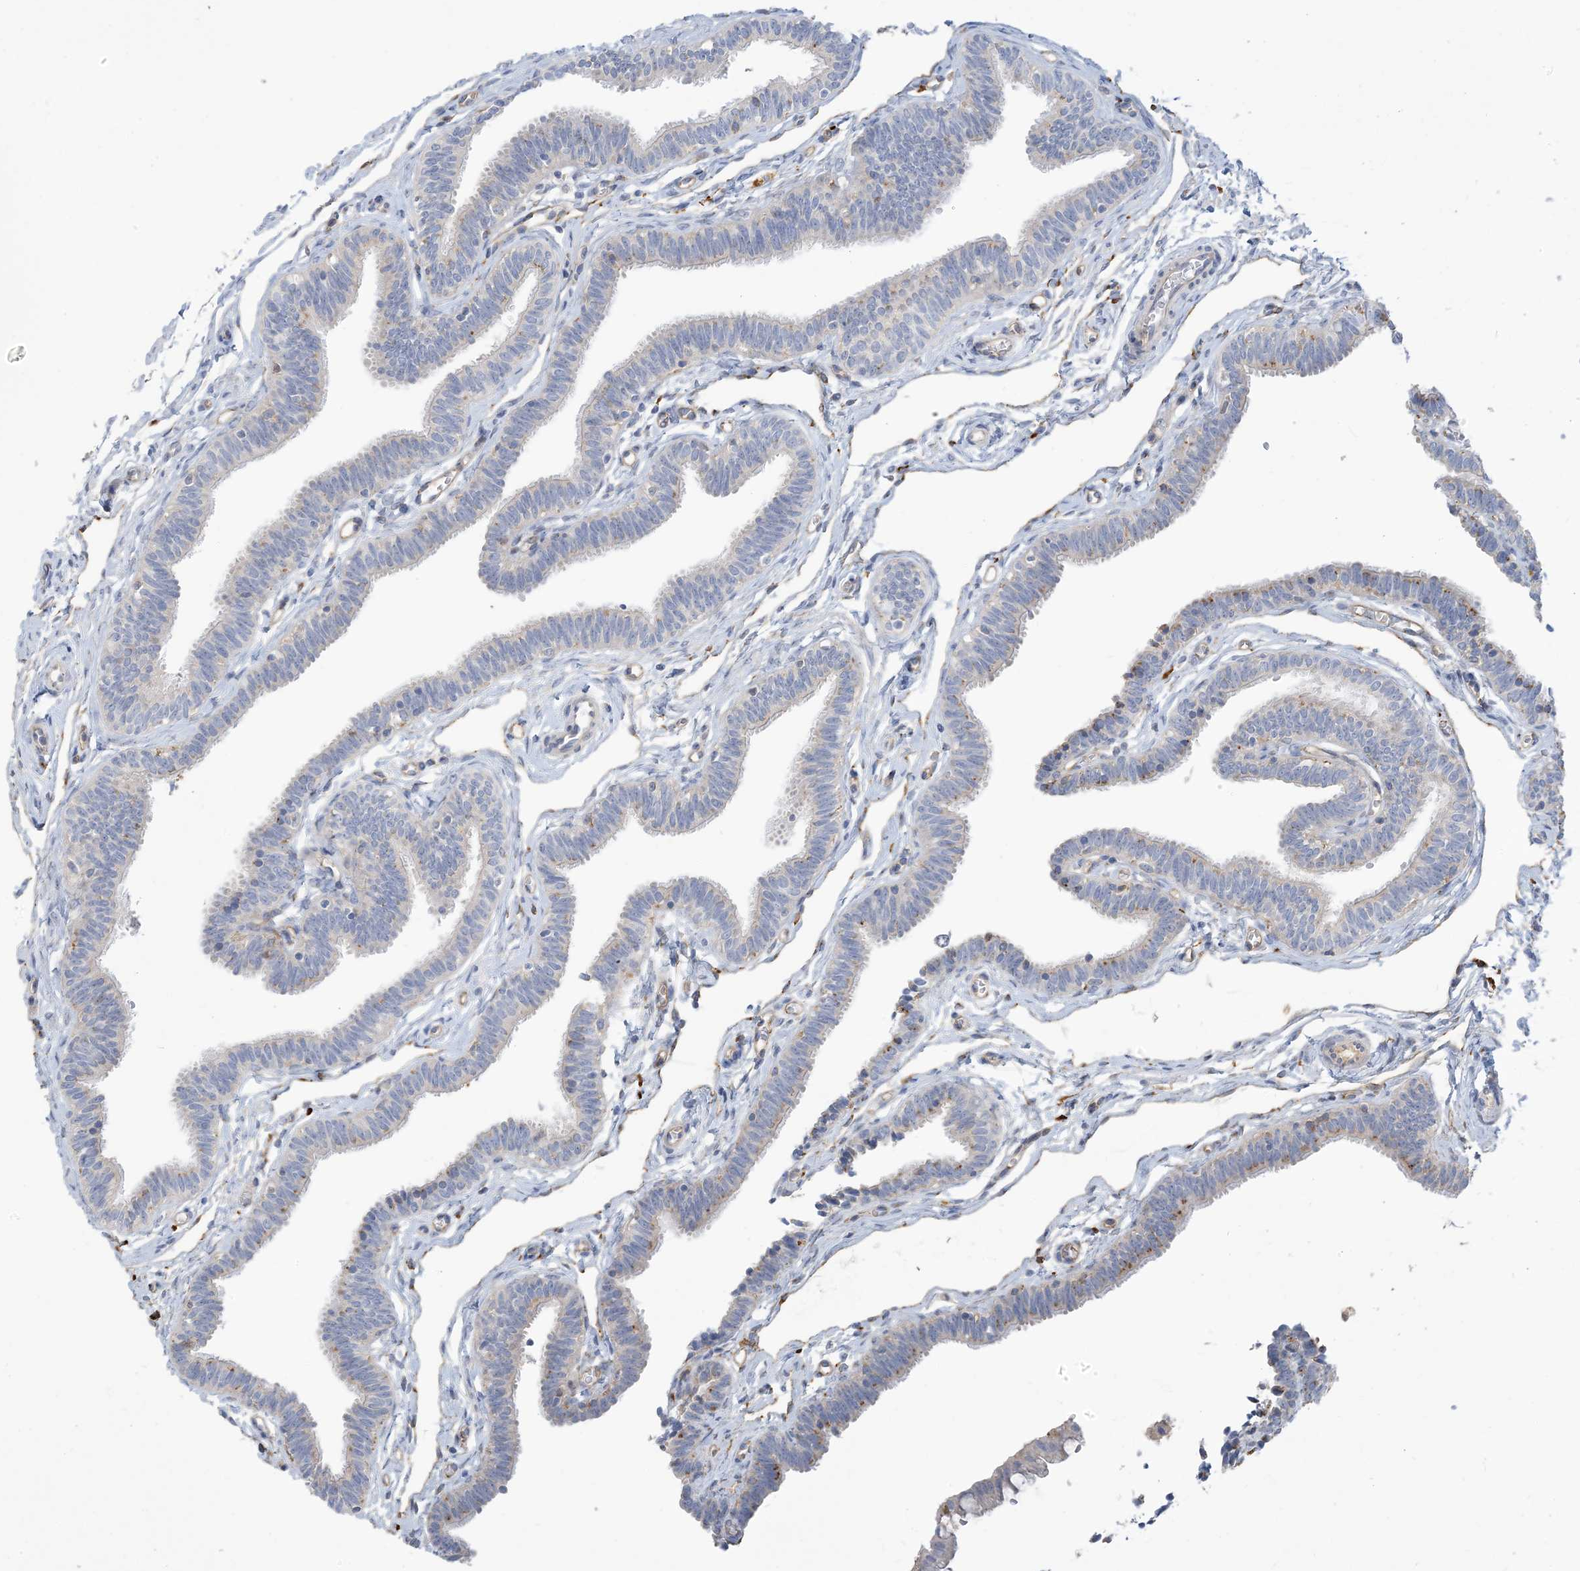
{"staining": {"intensity": "negative", "quantity": "none", "location": "none"}, "tissue": "fallopian tube", "cell_type": "Glandular cells", "image_type": "normal", "snomed": [{"axis": "morphology", "description": "Normal tissue, NOS"}, {"axis": "topography", "description": "Fallopian tube"}, {"axis": "topography", "description": "Ovary"}], "caption": "Immunohistochemistry (IHC) of unremarkable fallopian tube shows no staining in glandular cells.", "gene": "PEAR1", "patient": {"sex": "female", "age": 23}}